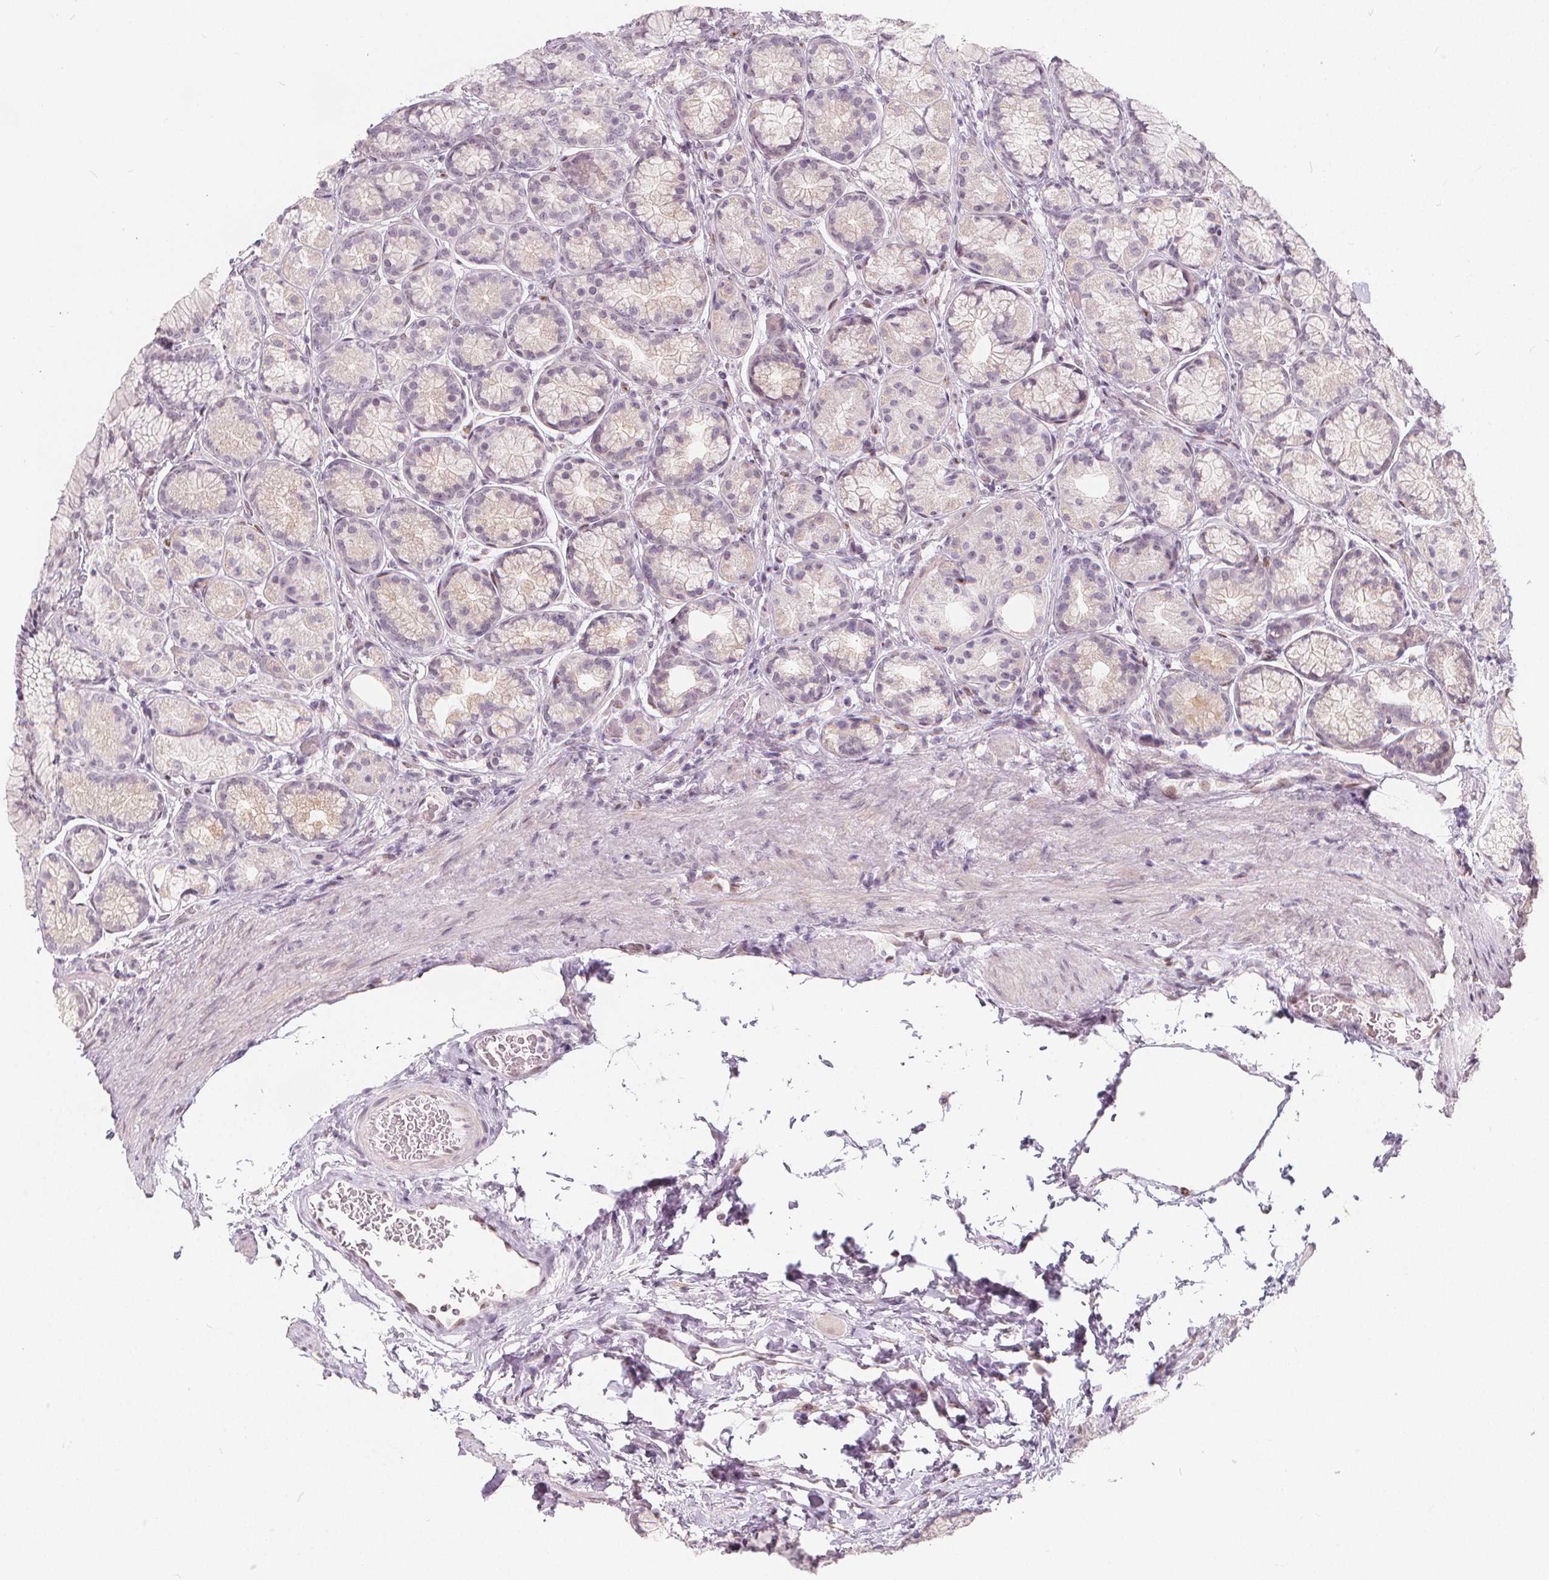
{"staining": {"intensity": "weak", "quantity": "25%-75%", "location": "cytoplasmic/membranous"}, "tissue": "stomach", "cell_type": "Glandular cells", "image_type": "normal", "snomed": [{"axis": "morphology", "description": "Normal tissue, NOS"}, {"axis": "morphology", "description": "Adenocarcinoma, NOS"}, {"axis": "morphology", "description": "Adenocarcinoma, High grade"}, {"axis": "topography", "description": "Stomach, upper"}, {"axis": "topography", "description": "Stomach"}], "caption": "The image reveals immunohistochemical staining of benign stomach. There is weak cytoplasmic/membranous positivity is present in about 25%-75% of glandular cells. The staining is performed using DAB (3,3'-diaminobenzidine) brown chromogen to label protein expression. The nuclei are counter-stained blue using hematoxylin.", "gene": "DRC3", "patient": {"sex": "female", "age": 65}}